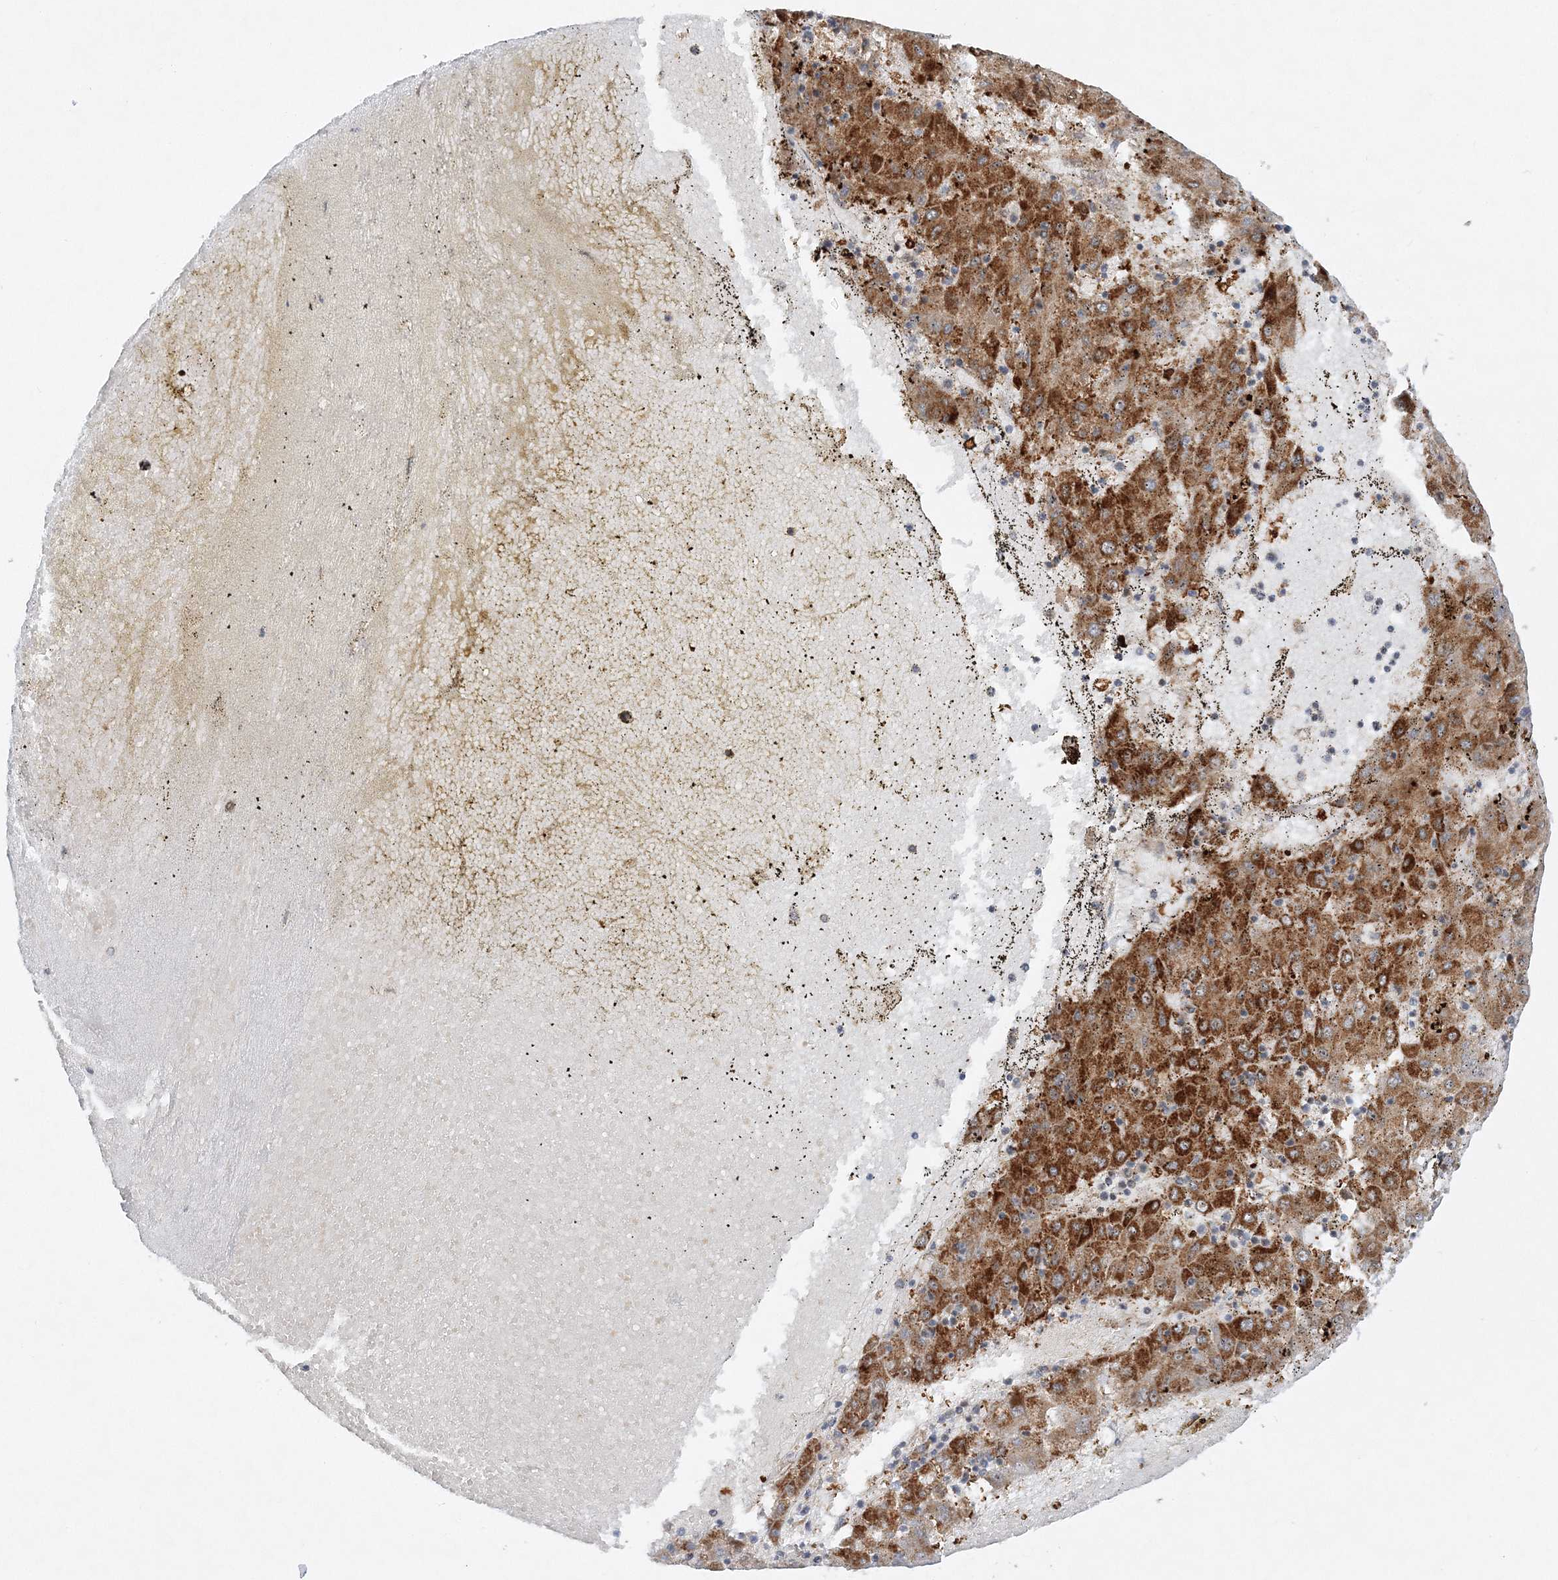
{"staining": {"intensity": "strong", "quantity": "25%-75%", "location": "cytoplasmic/membranous"}, "tissue": "liver cancer", "cell_type": "Tumor cells", "image_type": "cancer", "snomed": [{"axis": "morphology", "description": "Carcinoma, Hepatocellular, NOS"}, {"axis": "topography", "description": "Liver"}], "caption": "The photomicrograph demonstrates a brown stain indicating the presence of a protein in the cytoplasmic/membranous of tumor cells in liver cancer (hepatocellular carcinoma). Nuclei are stained in blue.", "gene": "RAB11FIP2", "patient": {"sex": "male", "age": 72}}